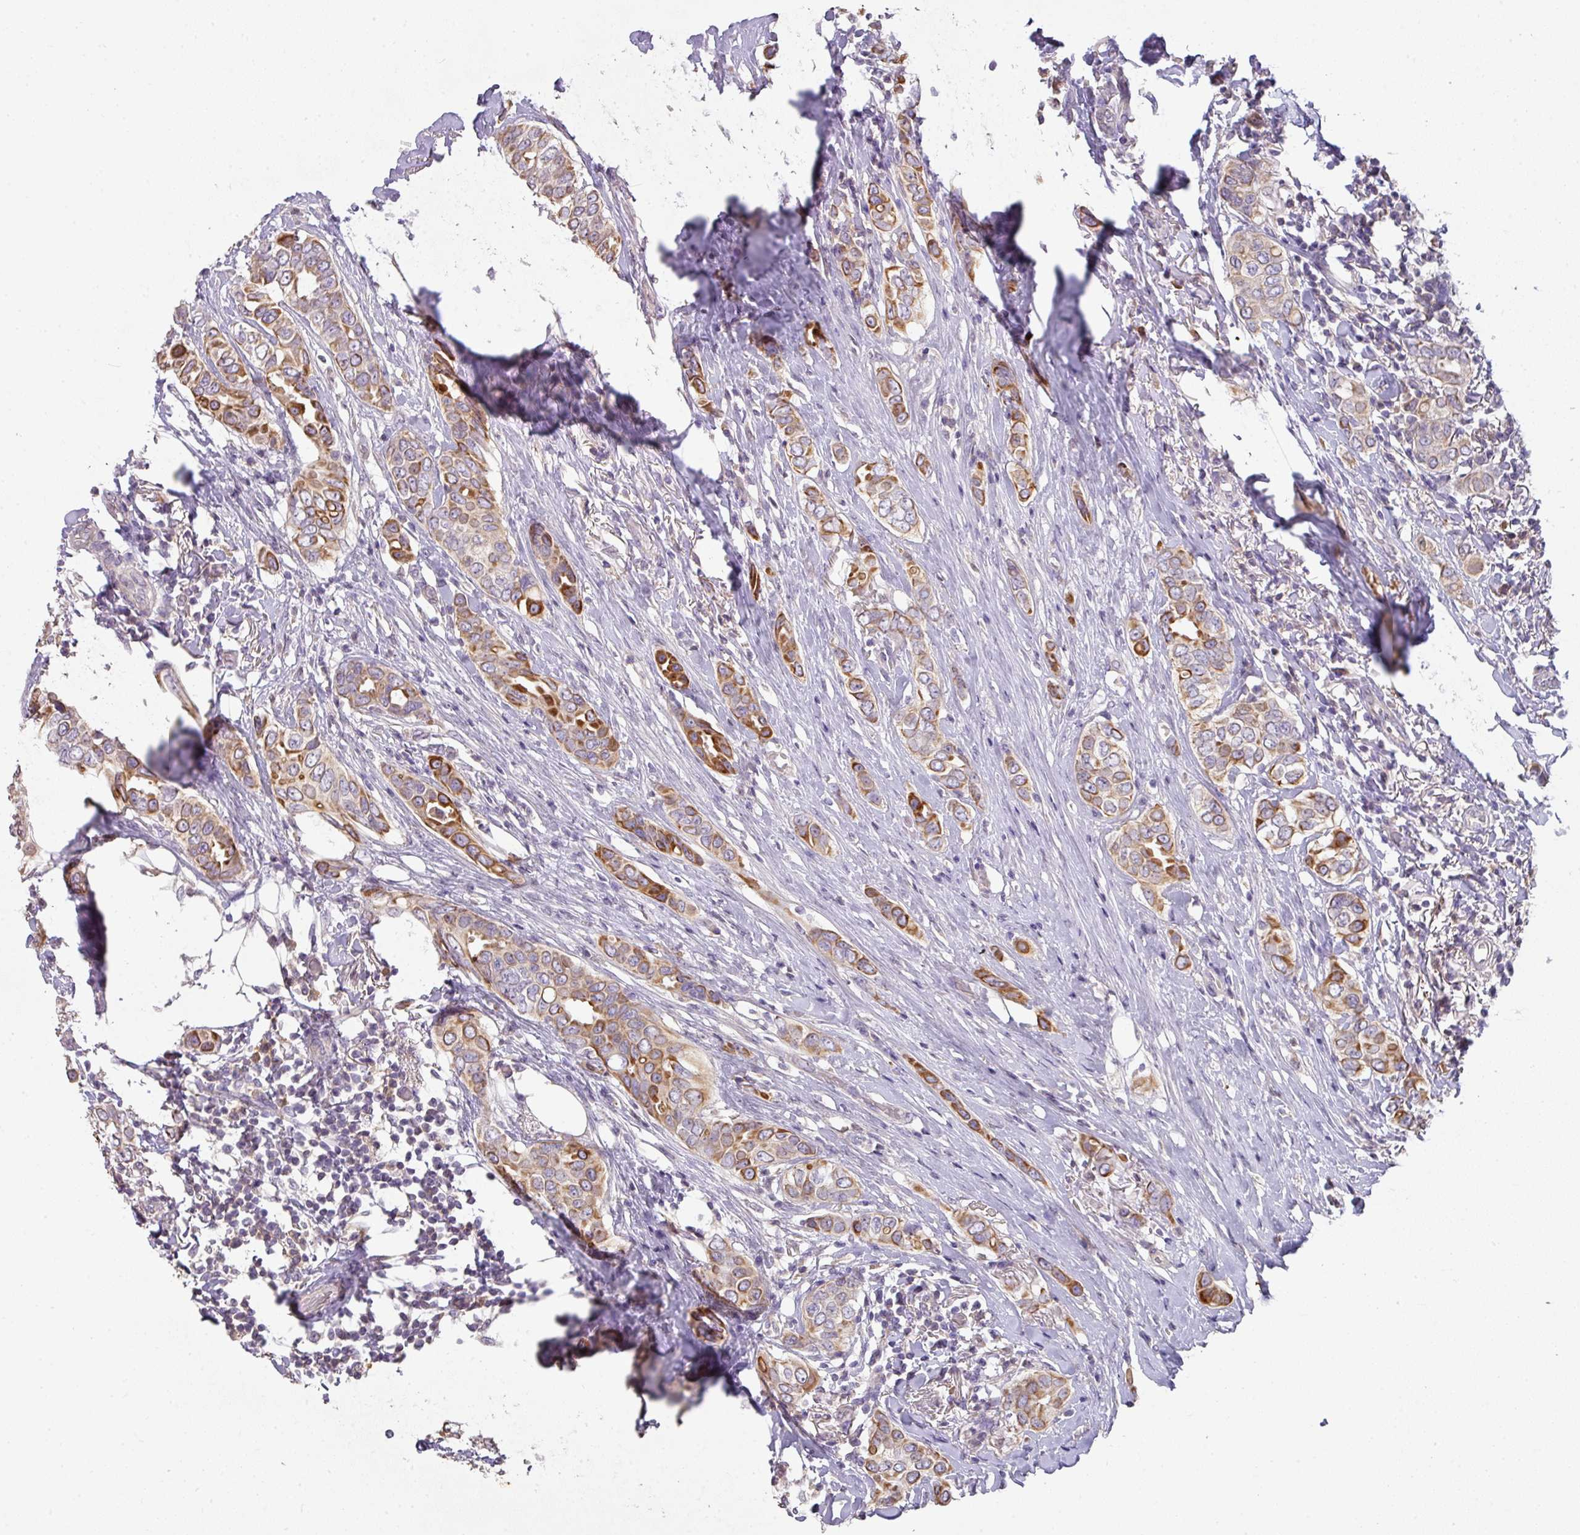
{"staining": {"intensity": "moderate", "quantity": ">75%", "location": "cytoplasmic/membranous"}, "tissue": "breast cancer", "cell_type": "Tumor cells", "image_type": "cancer", "snomed": [{"axis": "morphology", "description": "Lobular carcinoma"}, {"axis": "topography", "description": "Breast"}], "caption": "Approximately >75% of tumor cells in human lobular carcinoma (breast) demonstrate moderate cytoplasmic/membranous protein staining as visualized by brown immunohistochemical staining.", "gene": "ZNF266", "patient": {"sex": "female", "age": 51}}